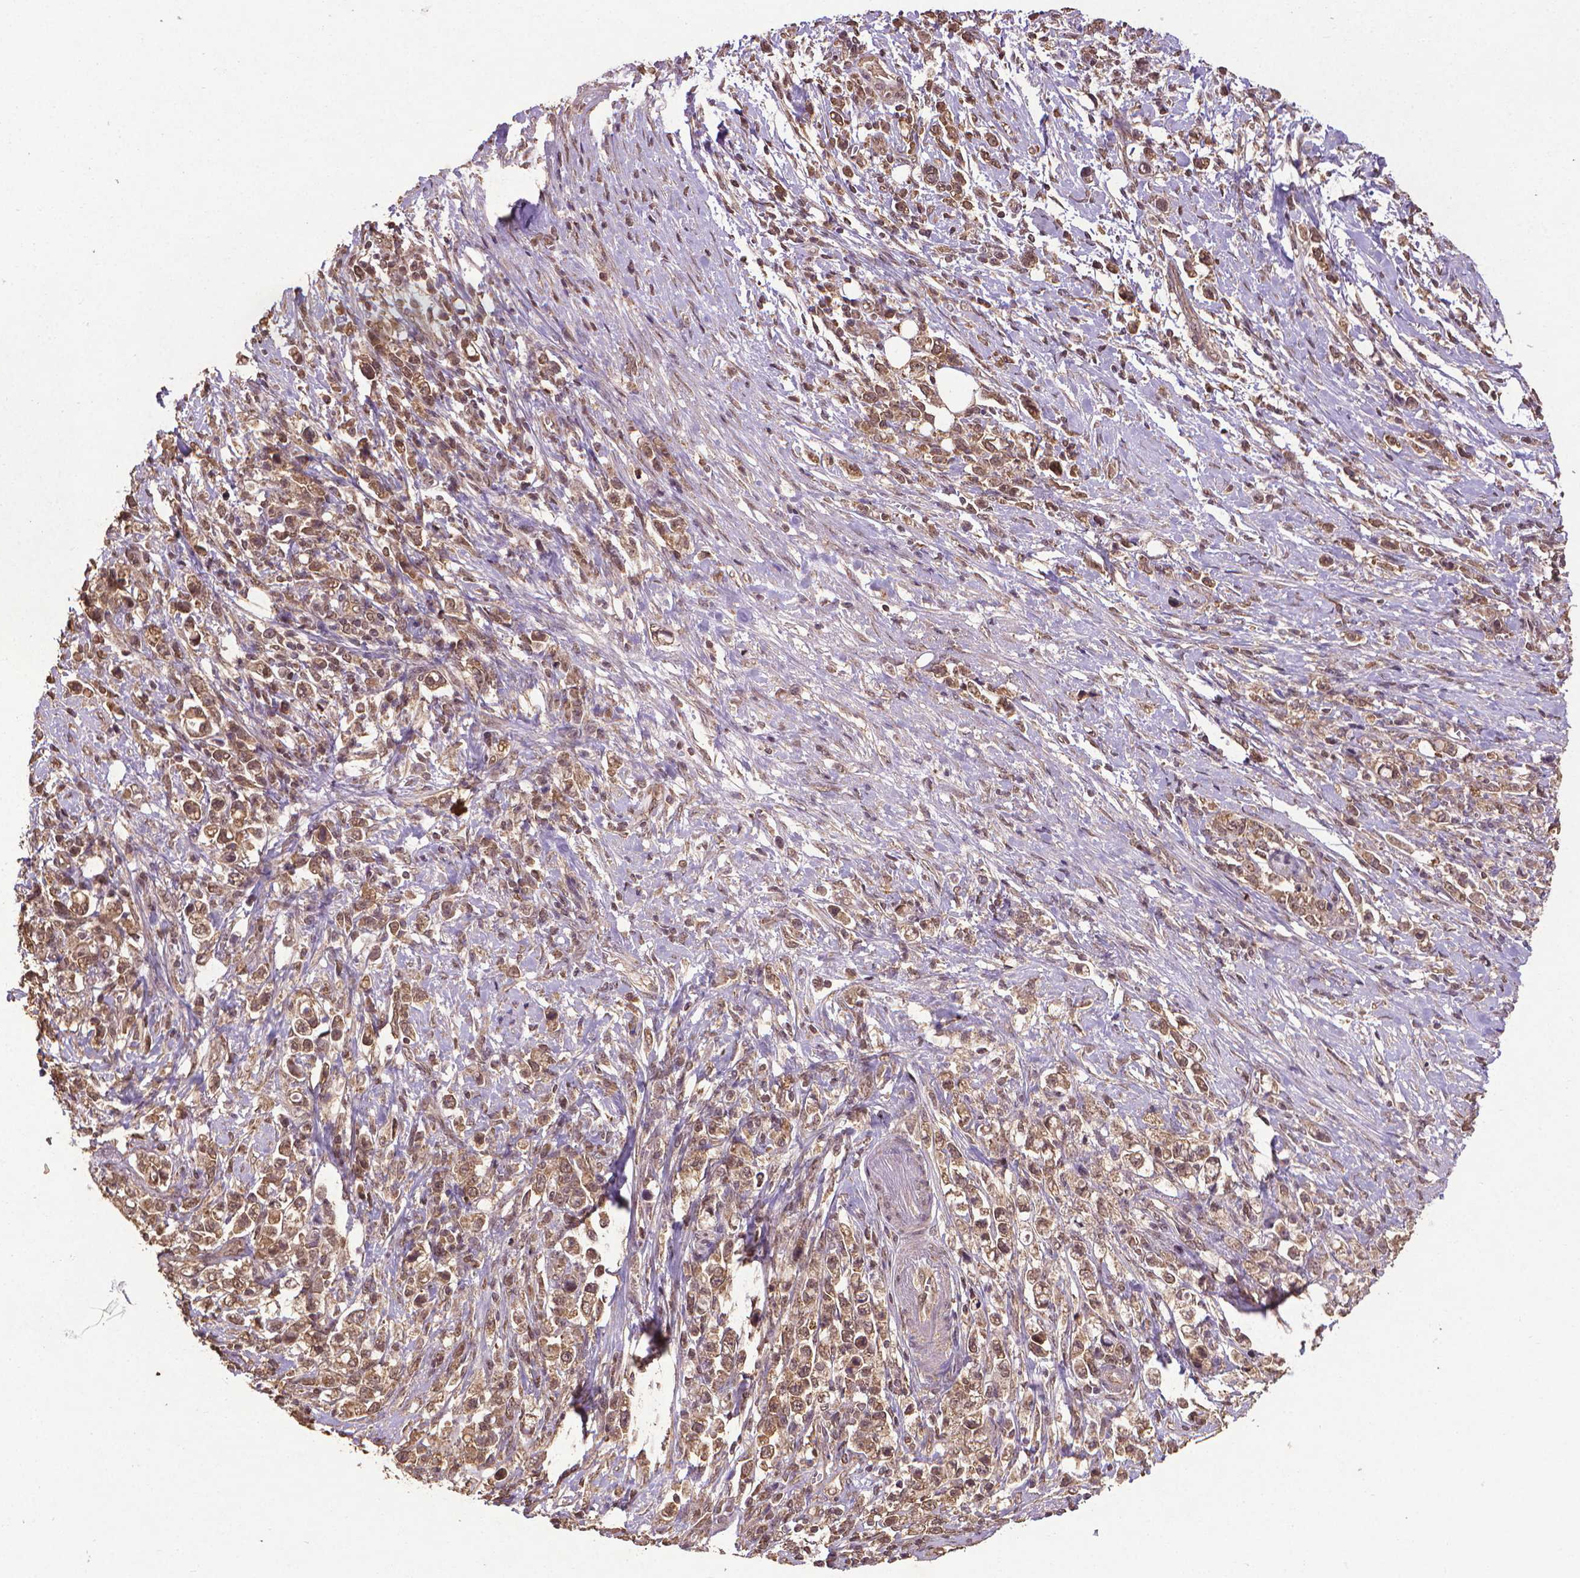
{"staining": {"intensity": "moderate", "quantity": ">75%", "location": "cytoplasmic/membranous,nuclear"}, "tissue": "stomach cancer", "cell_type": "Tumor cells", "image_type": "cancer", "snomed": [{"axis": "morphology", "description": "Adenocarcinoma, NOS"}, {"axis": "topography", "description": "Stomach"}], "caption": "A high-resolution histopathology image shows immunohistochemistry staining of stomach cancer (adenocarcinoma), which shows moderate cytoplasmic/membranous and nuclear positivity in approximately >75% of tumor cells.", "gene": "DCAF1", "patient": {"sex": "male", "age": 63}}